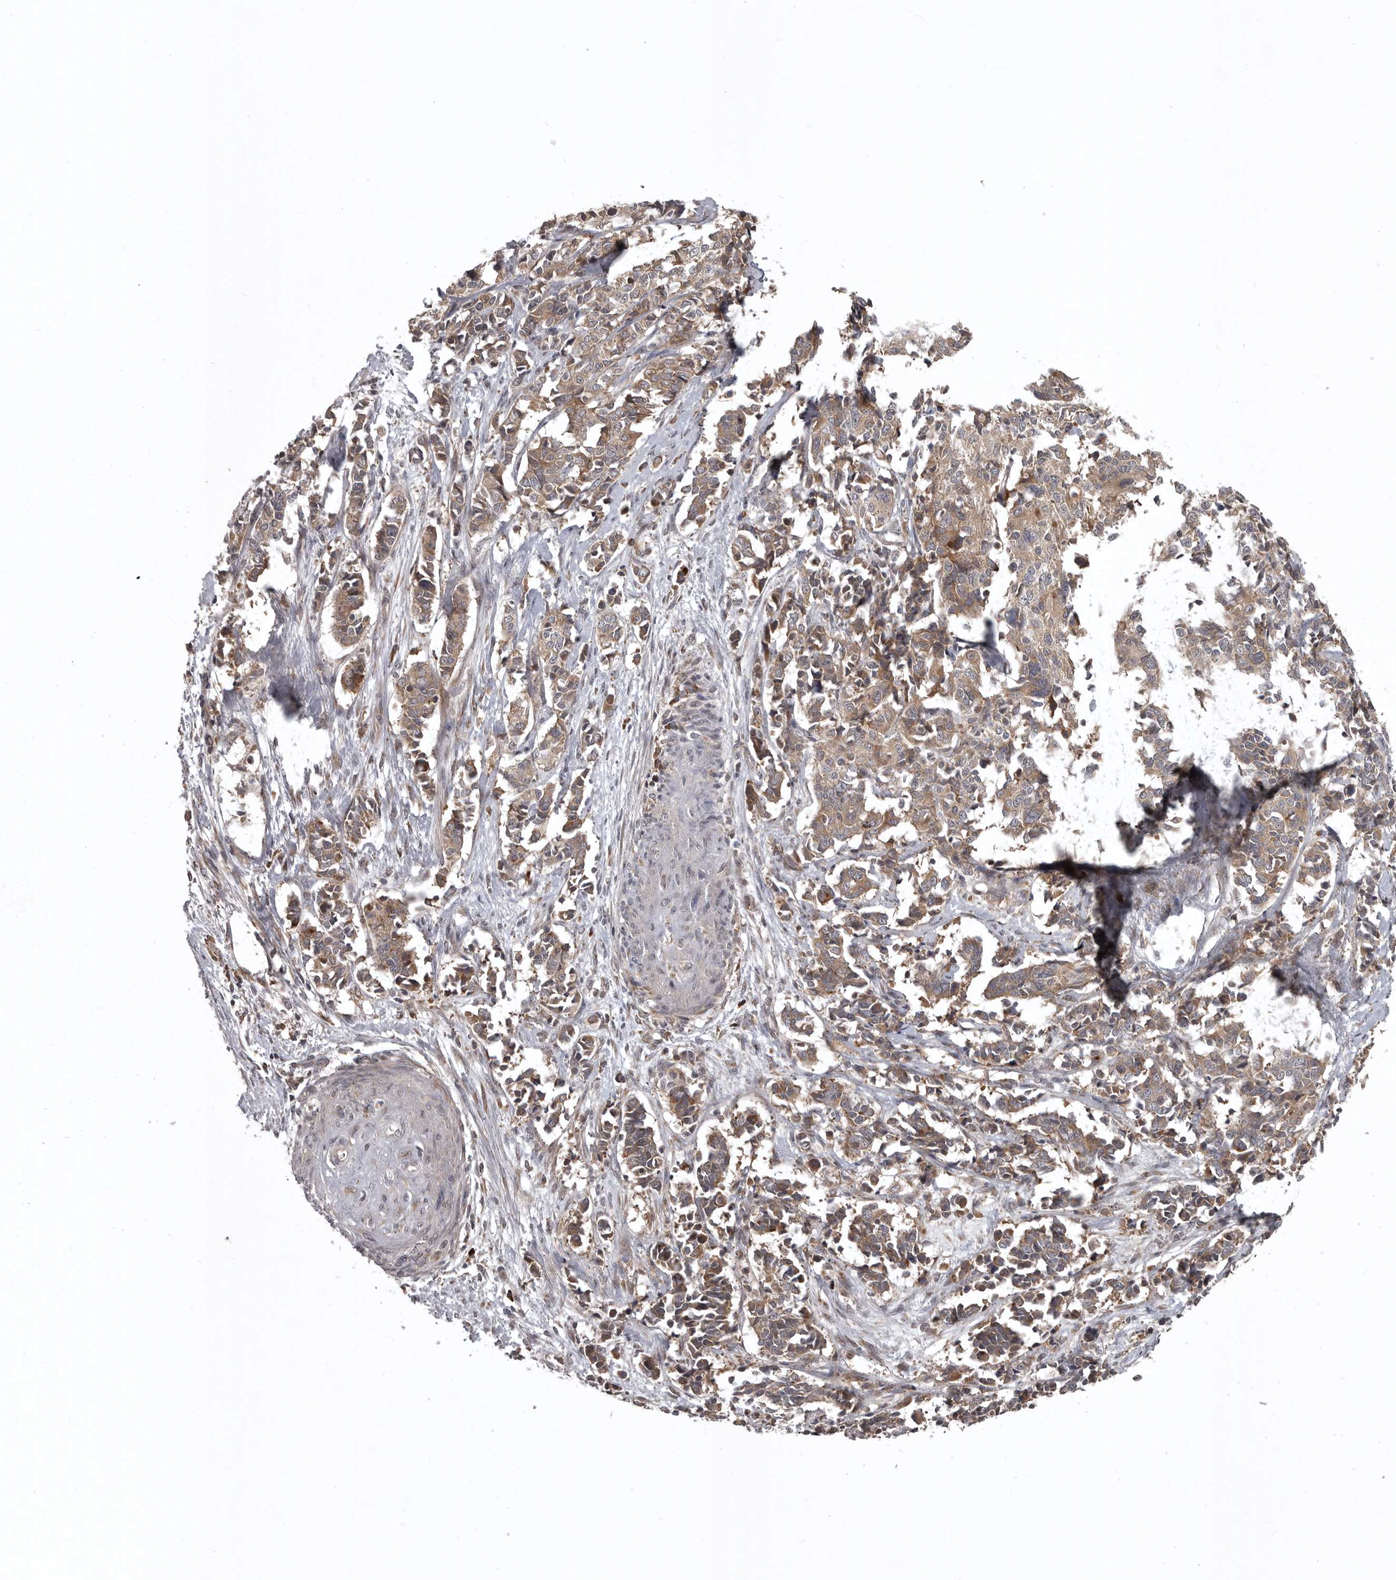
{"staining": {"intensity": "moderate", "quantity": ">75%", "location": "cytoplasmic/membranous"}, "tissue": "cervical cancer", "cell_type": "Tumor cells", "image_type": "cancer", "snomed": [{"axis": "morphology", "description": "Normal tissue, NOS"}, {"axis": "morphology", "description": "Squamous cell carcinoma, NOS"}, {"axis": "topography", "description": "Cervix"}], "caption": "The immunohistochemical stain highlights moderate cytoplasmic/membranous staining in tumor cells of squamous cell carcinoma (cervical) tissue. Using DAB (3,3'-diaminobenzidine) (brown) and hematoxylin (blue) stains, captured at high magnification using brightfield microscopy.", "gene": "GPR31", "patient": {"sex": "female", "age": 35}}